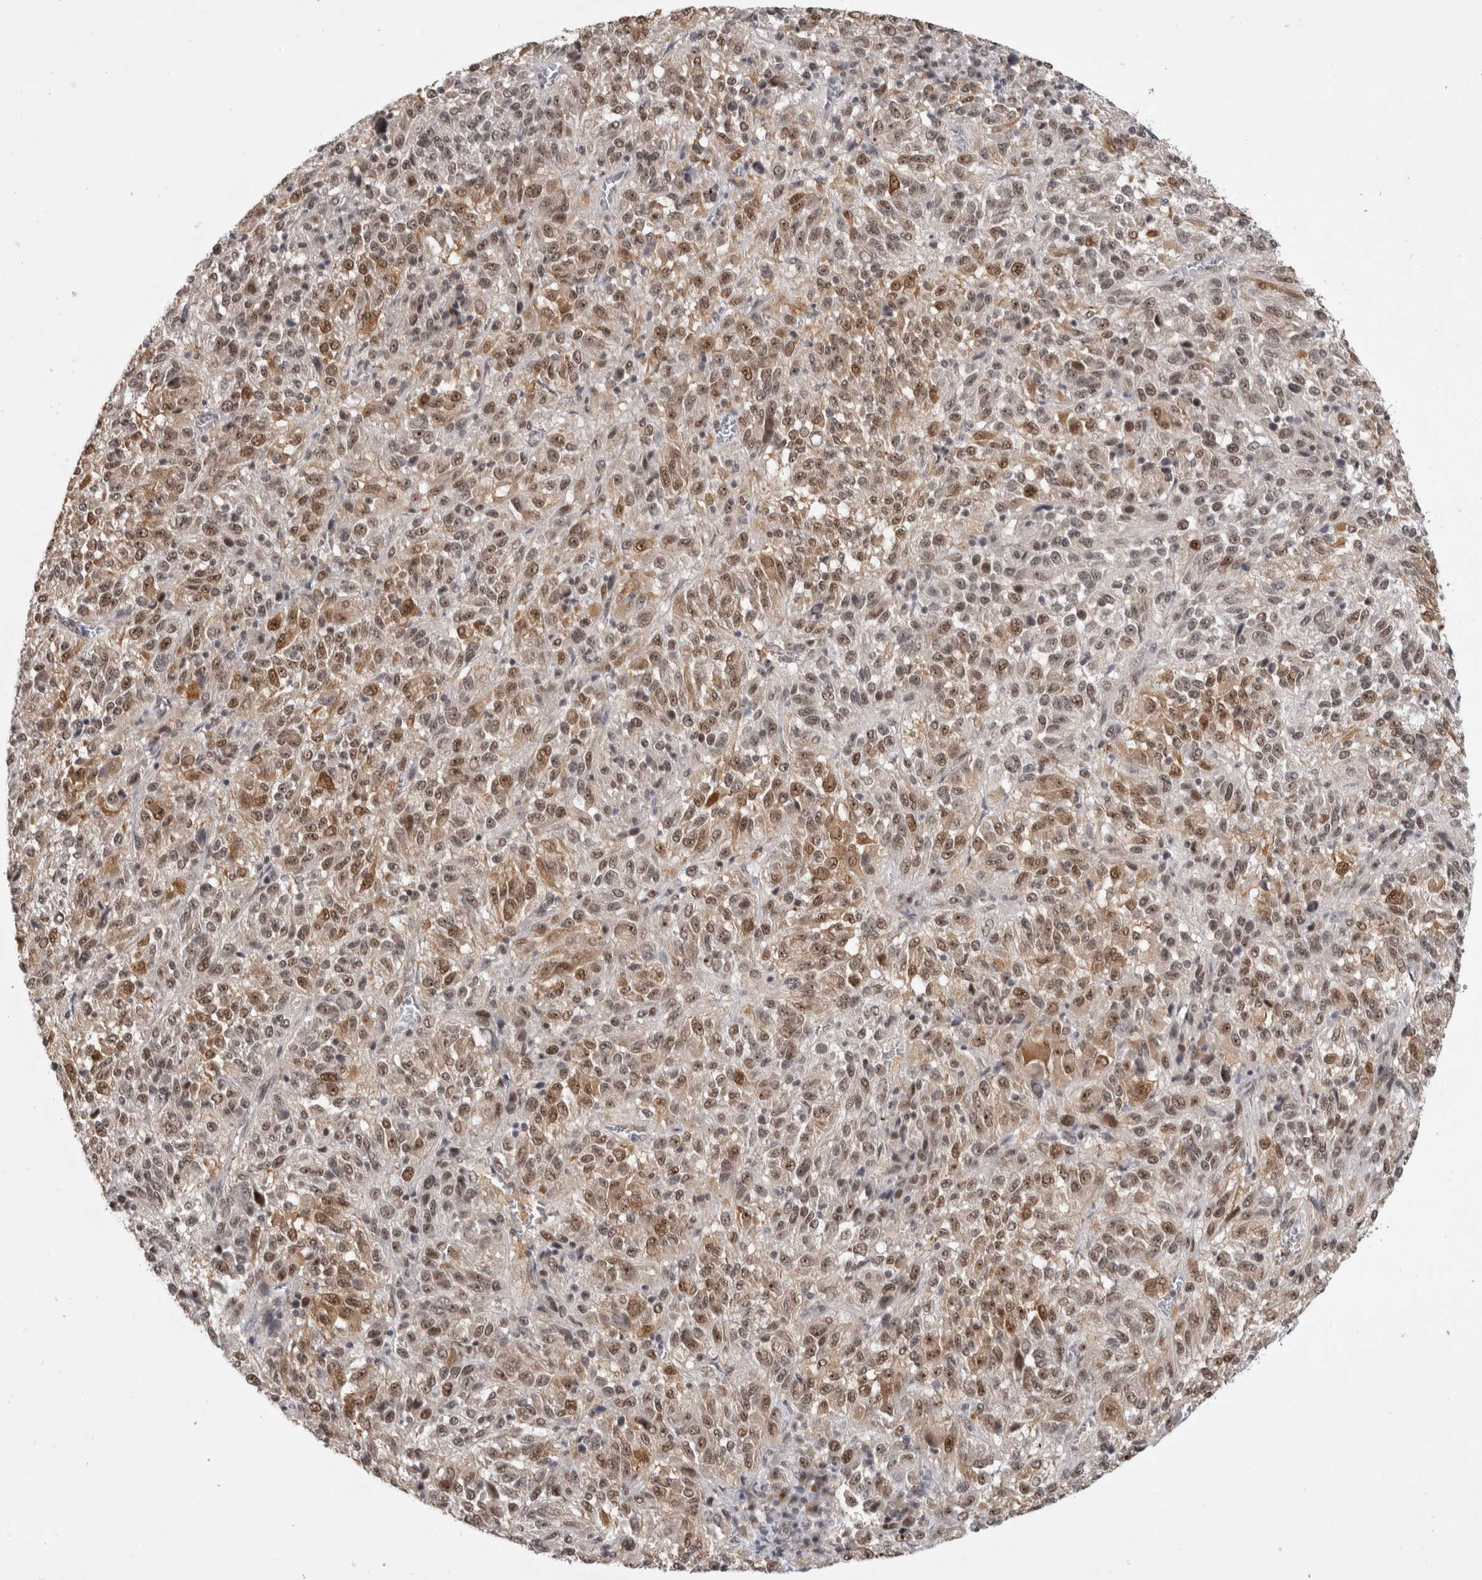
{"staining": {"intensity": "moderate", "quantity": ">75%", "location": "cytoplasmic/membranous,nuclear"}, "tissue": "melanoma", "cell_type": "Tumor cells", "image_type": "cancer", "snomed": [{"axis": "morphology", "description": "Malignant melanoma, Metastatic site"}, {"axis": "topography", "description": "Lung"}], "caption": "IHC (DAB (3,3'-diaminobenzidine)) staining of human malignant melanoma (metastatic site) demonstrates moderate cytoplasmic/membranous and nuclear protein positivity in approximately >75% of tumor cells.", "gene": "HESX1", "patient": {"sex": "male", "age": 64}}